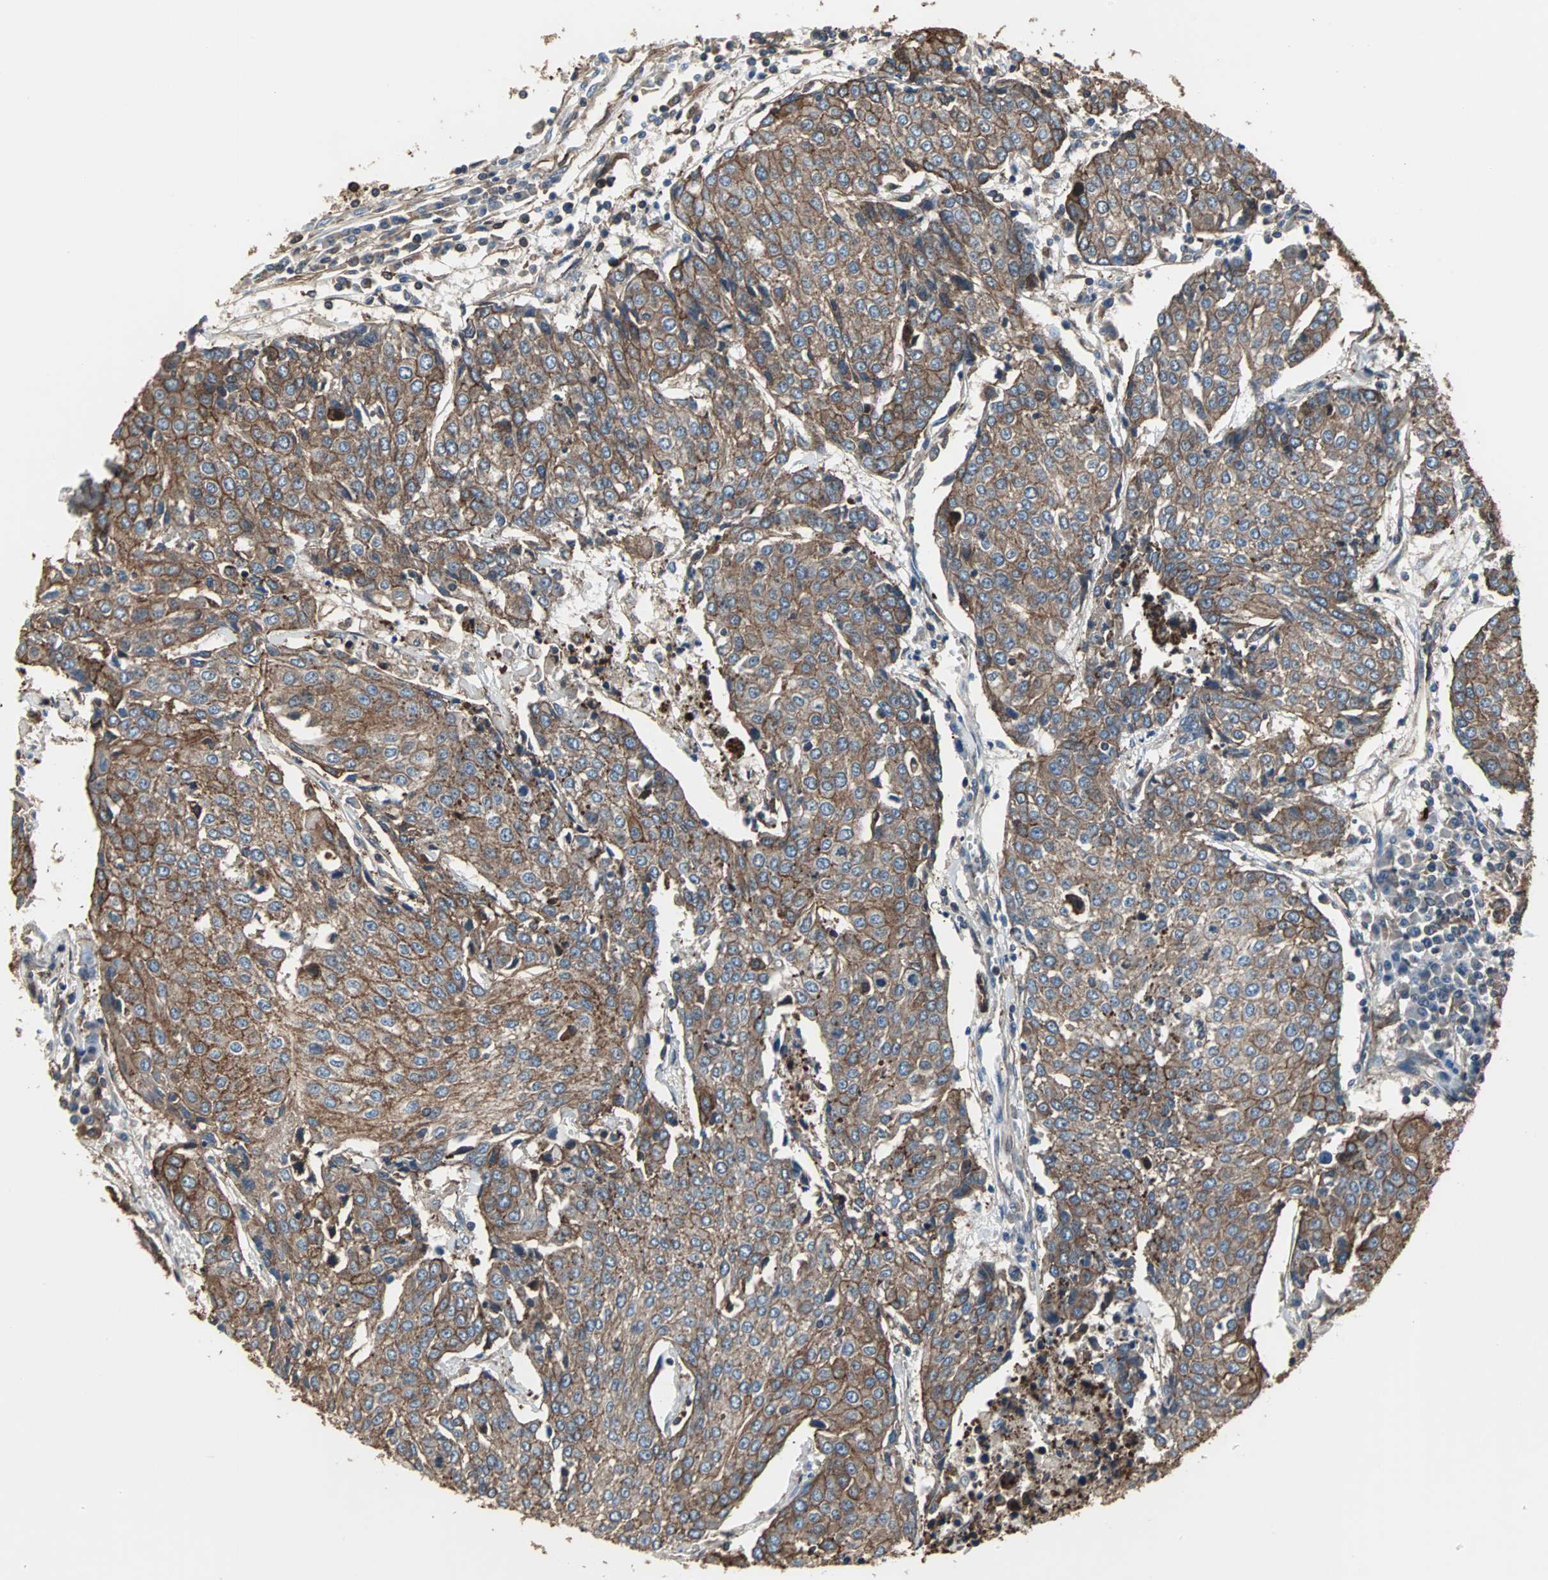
{"staining": {"intensity": "strong", "quantity": ">75%", "location": "cytoplasmic/membranous"}, "tissue": "urothelial cancer", "cell_type": "Tumor cells", "image_type": "cancer", "snomed": [{"axis": "morphology", "description": "Urothelial carcinoma, High grade"}, {"axis": "topography", "description": "Urinary bladder"}], "caption": "Urothelial carcinoma (high-grade) stained with a brown dye shows strong cytoplasmic/membranous positive staining in approximately >75% of tumor cells.", "gene": "ACTN1", "patient": {"sex": "female", "age": 85}}